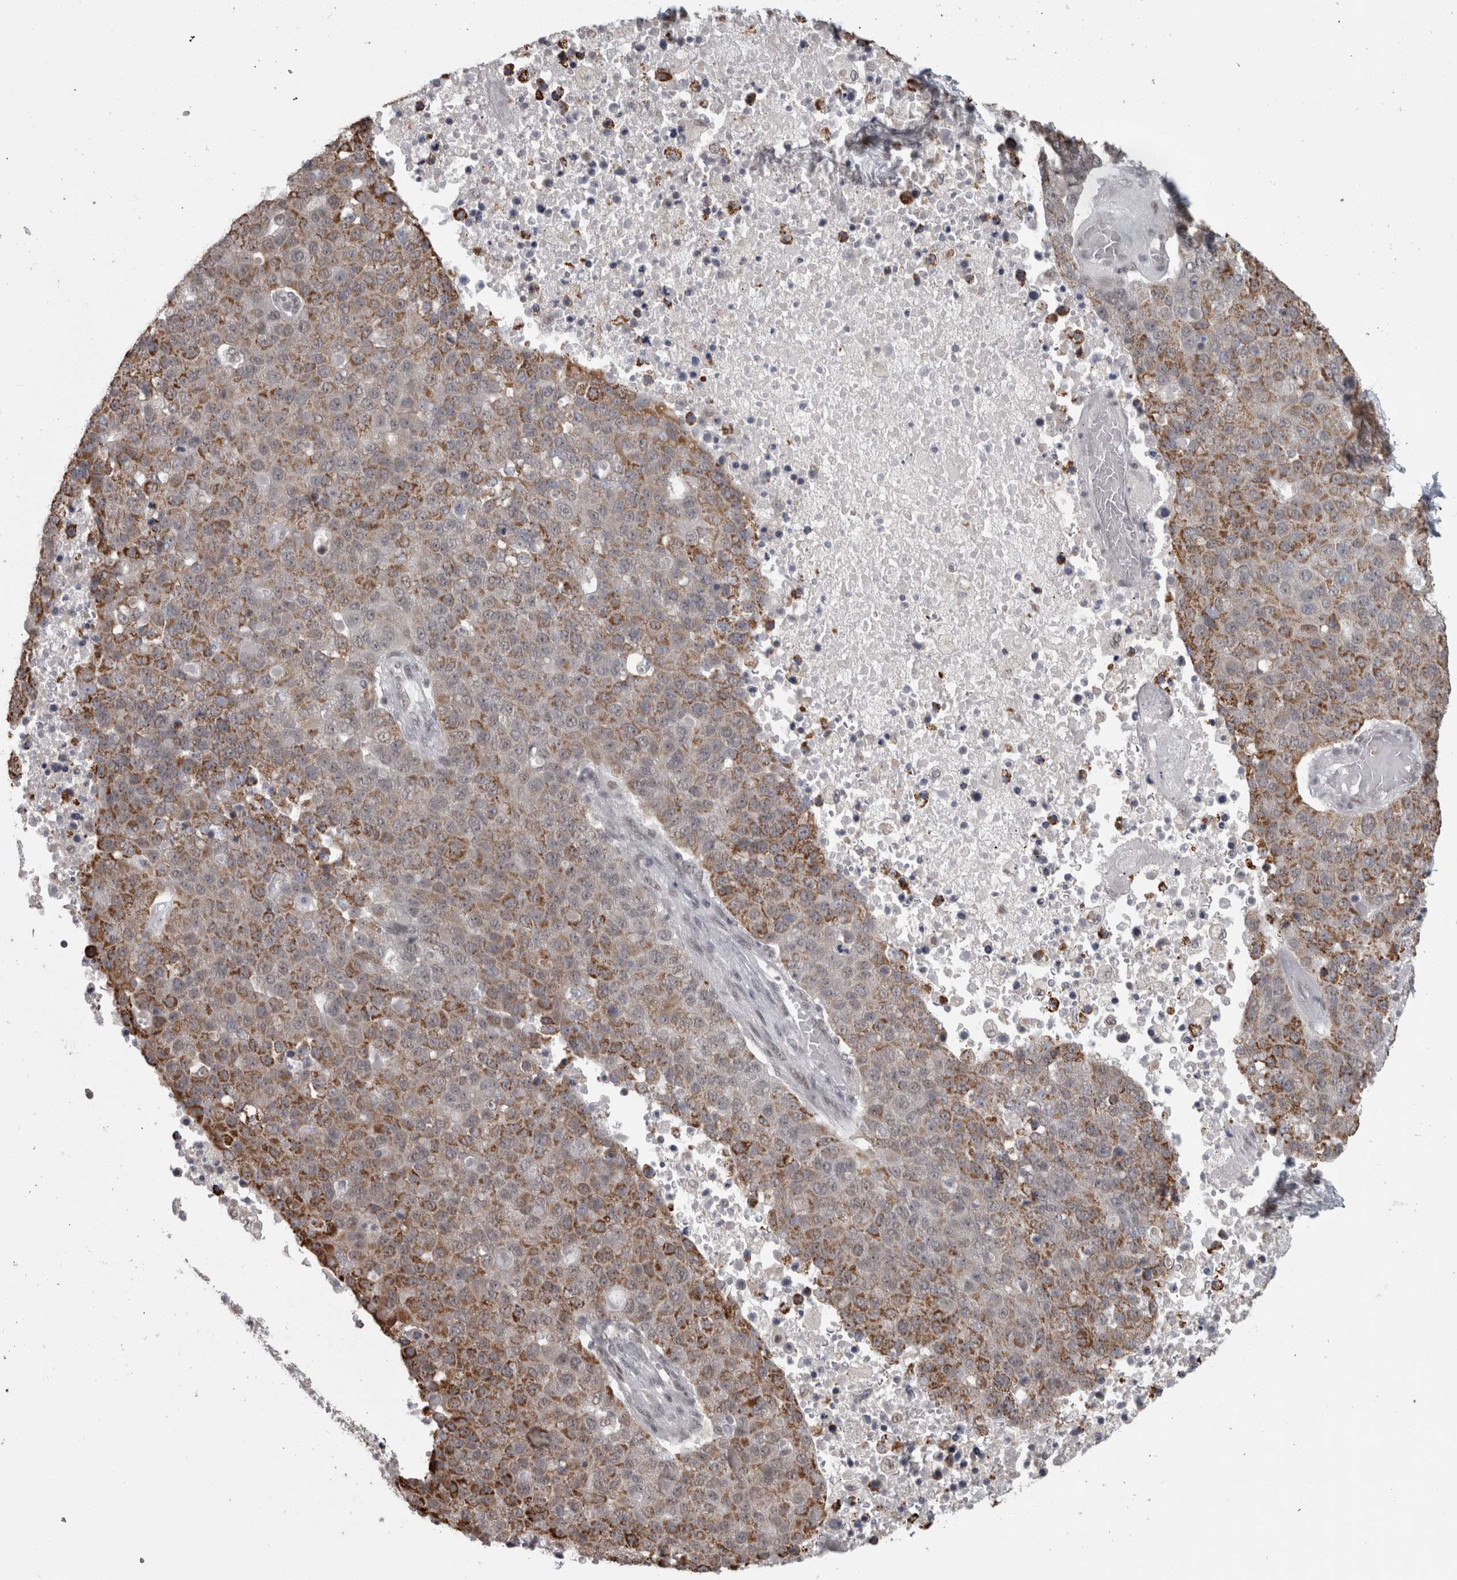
{"staining": {"intensity": "moderate", "quantity": ">75%", "location": "cytoplasmic/membranous"}, "tissue": "pancreatic cancer", "cell_type": "Tumor cells", "image_type": "cancer", "snomed": [{"axis": "morphology", "description": "Adenocarcinoma, NOS"}, {"axis": "topography", "description": "Pancreas"}], "caption": "Protein analysis of pancreatic cancer (adenocarcinoma) tissue reveals moderate cytoplasmic/membranous expression in about >75% of tumor cells. The staining is performed using DAB (3,3'-diaminobenzidine) brown chromogen to label protein expression. The nuclei are counter-stained blue using hematoxylin.", "gene": "MICU3", "patient": {"sex": "female", "age": 61}}